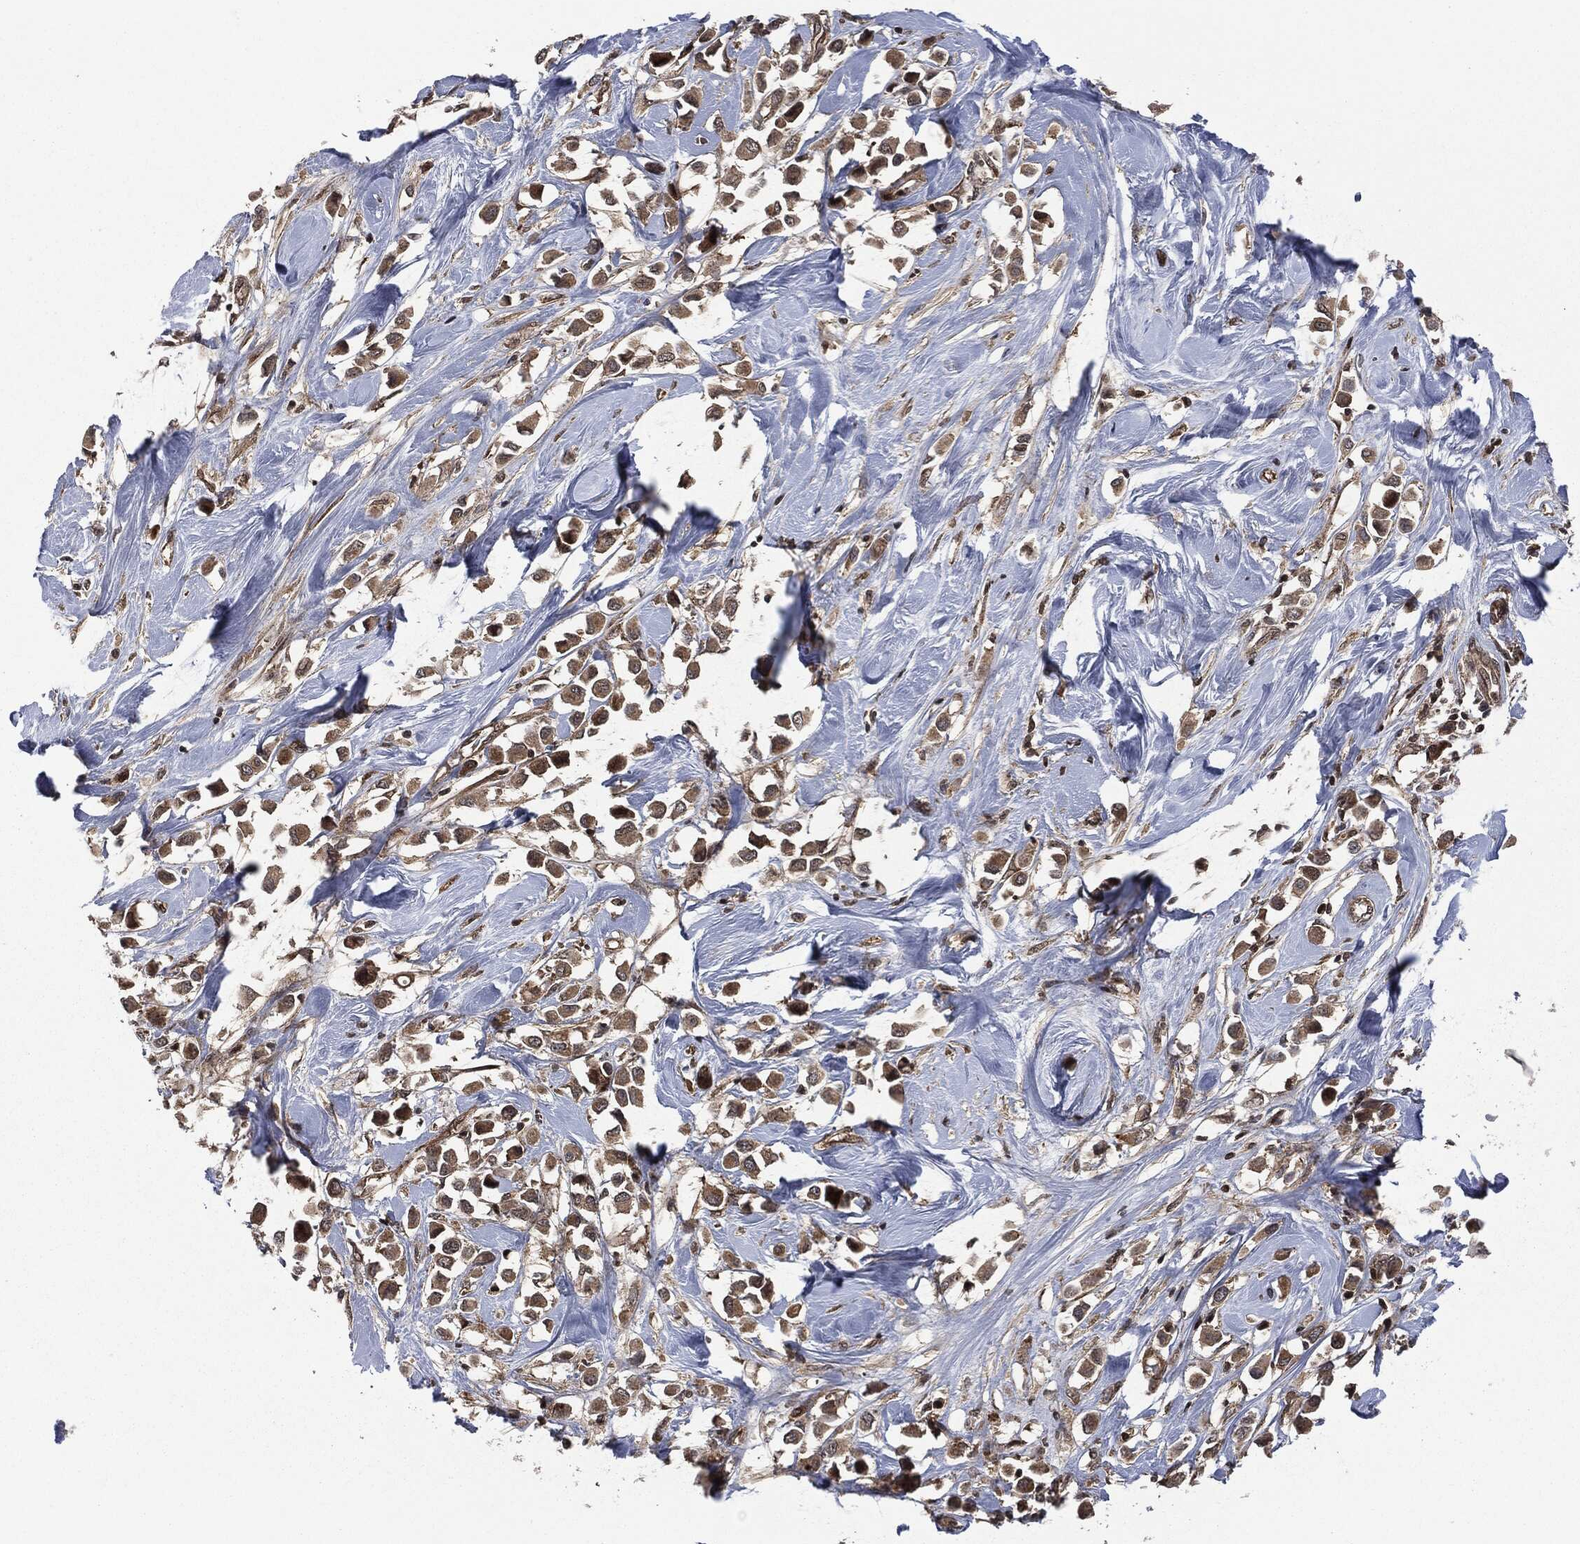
{"staining": {"intensity": "moderate", "quantity": ">75%", "location": "cytoplasmic/membranous"}, "tissue": "breast cancer", "cell_type": "Tumor cells", "image_type": "cancer", "snomed": [{"axis": "morphology", "description": "Duct carcinoma"}, {"axis": "topography", "description": "Breast"}], "caption": "The photomicrograph reveals immunohistochemical staining of breast cancer. There is moderate cytoplasmic/membranous positivity is appreciated in about >75% of tumor cells.", "gene": "HRAS", "patient": {"sex": "female", "age": 61}}